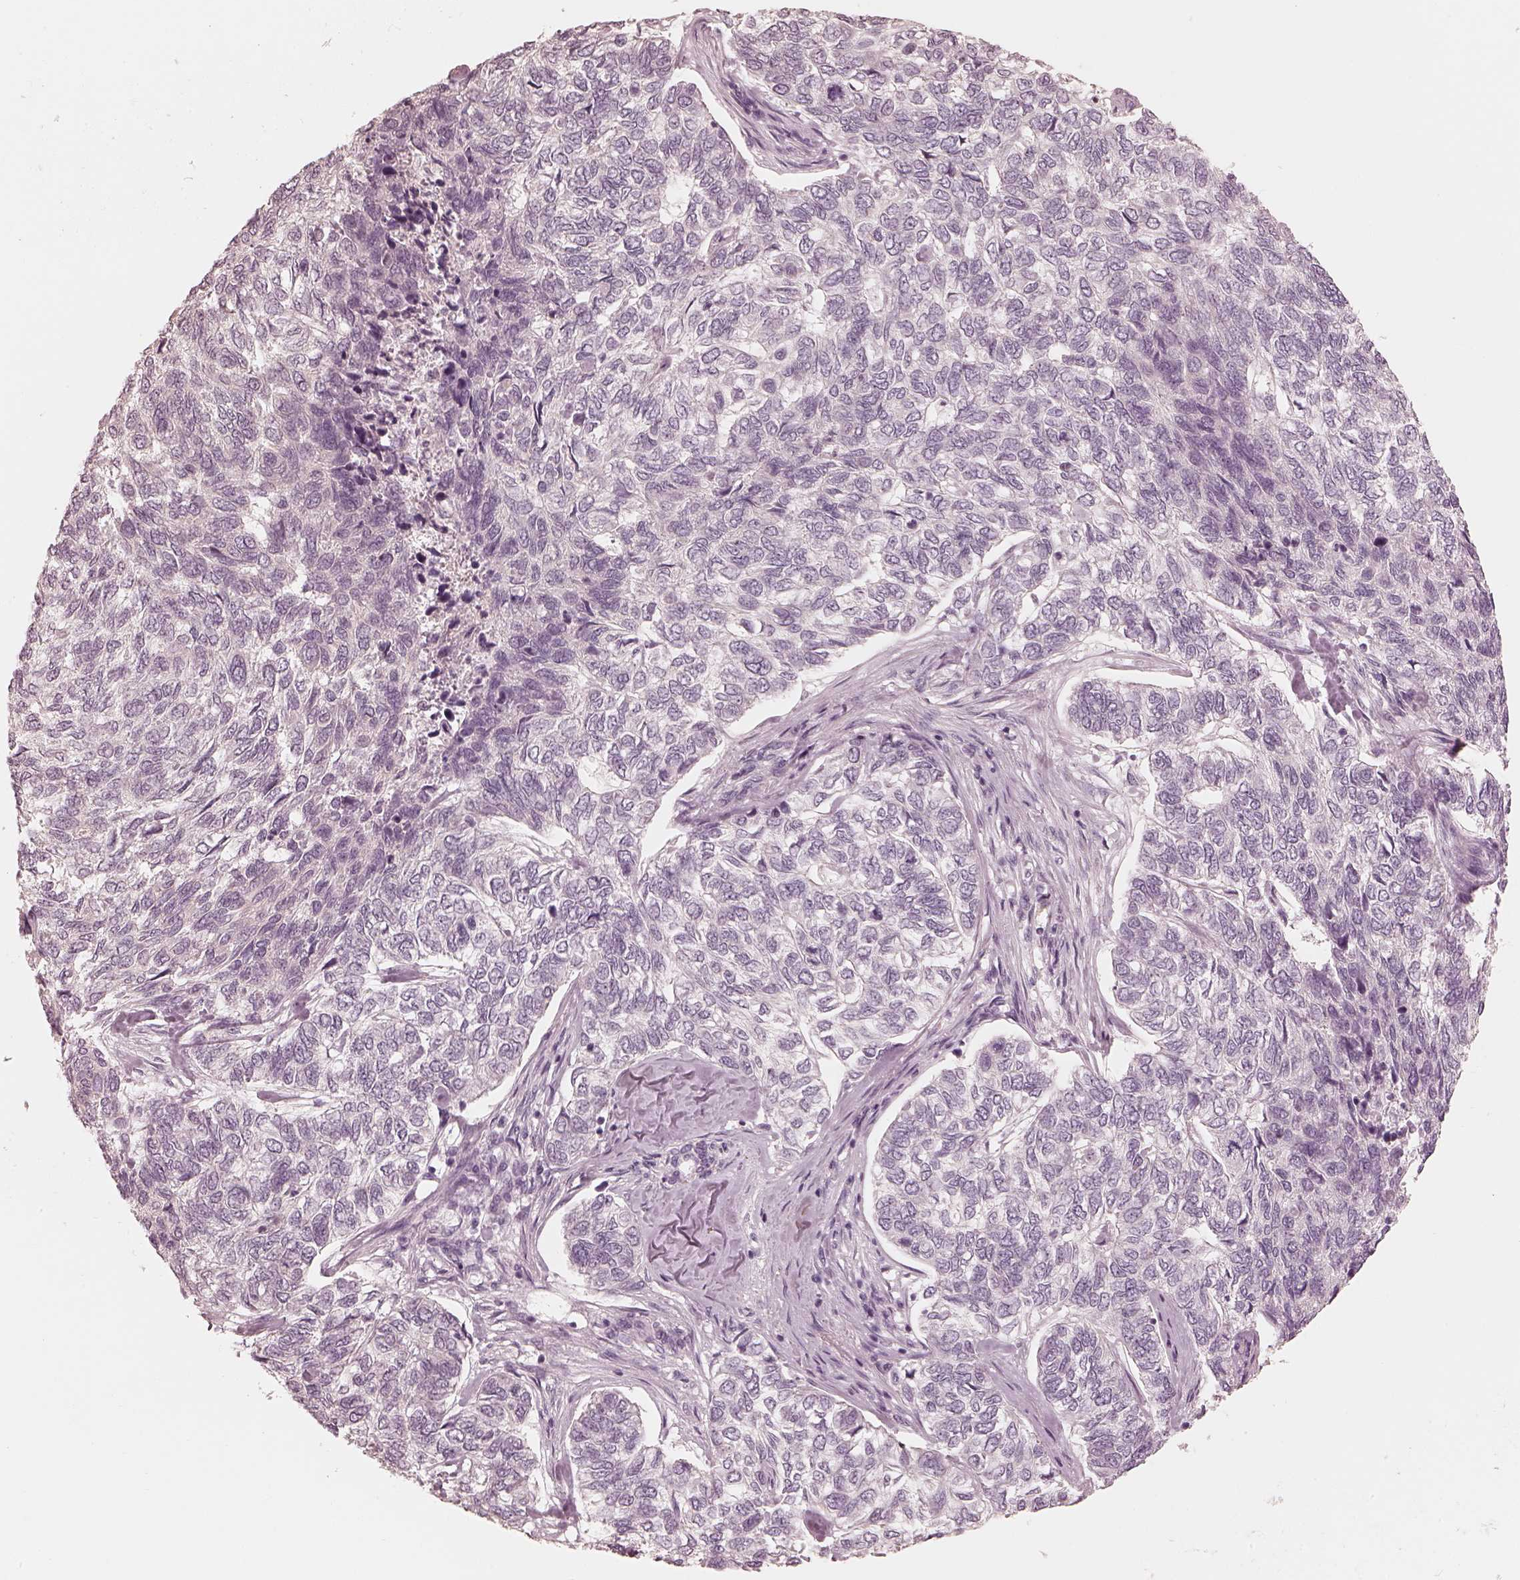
{"staining": {"intensity": "negative", "quantity": "none", "location": "none"}, "tissue": "skin cancer", "cell_type": "Tumor cells", "image_type": "cancer", "snomed": [{"axis": "morphology", "description": "Basal cell carcinoma"}, {"axis": "topography", "description": "Skin"}], "caption": "The micrograph shows no significant staining in tumor cells of skin cancer.", "gene": "CALR3", "patient": {"sex": "female", "age": 65}}